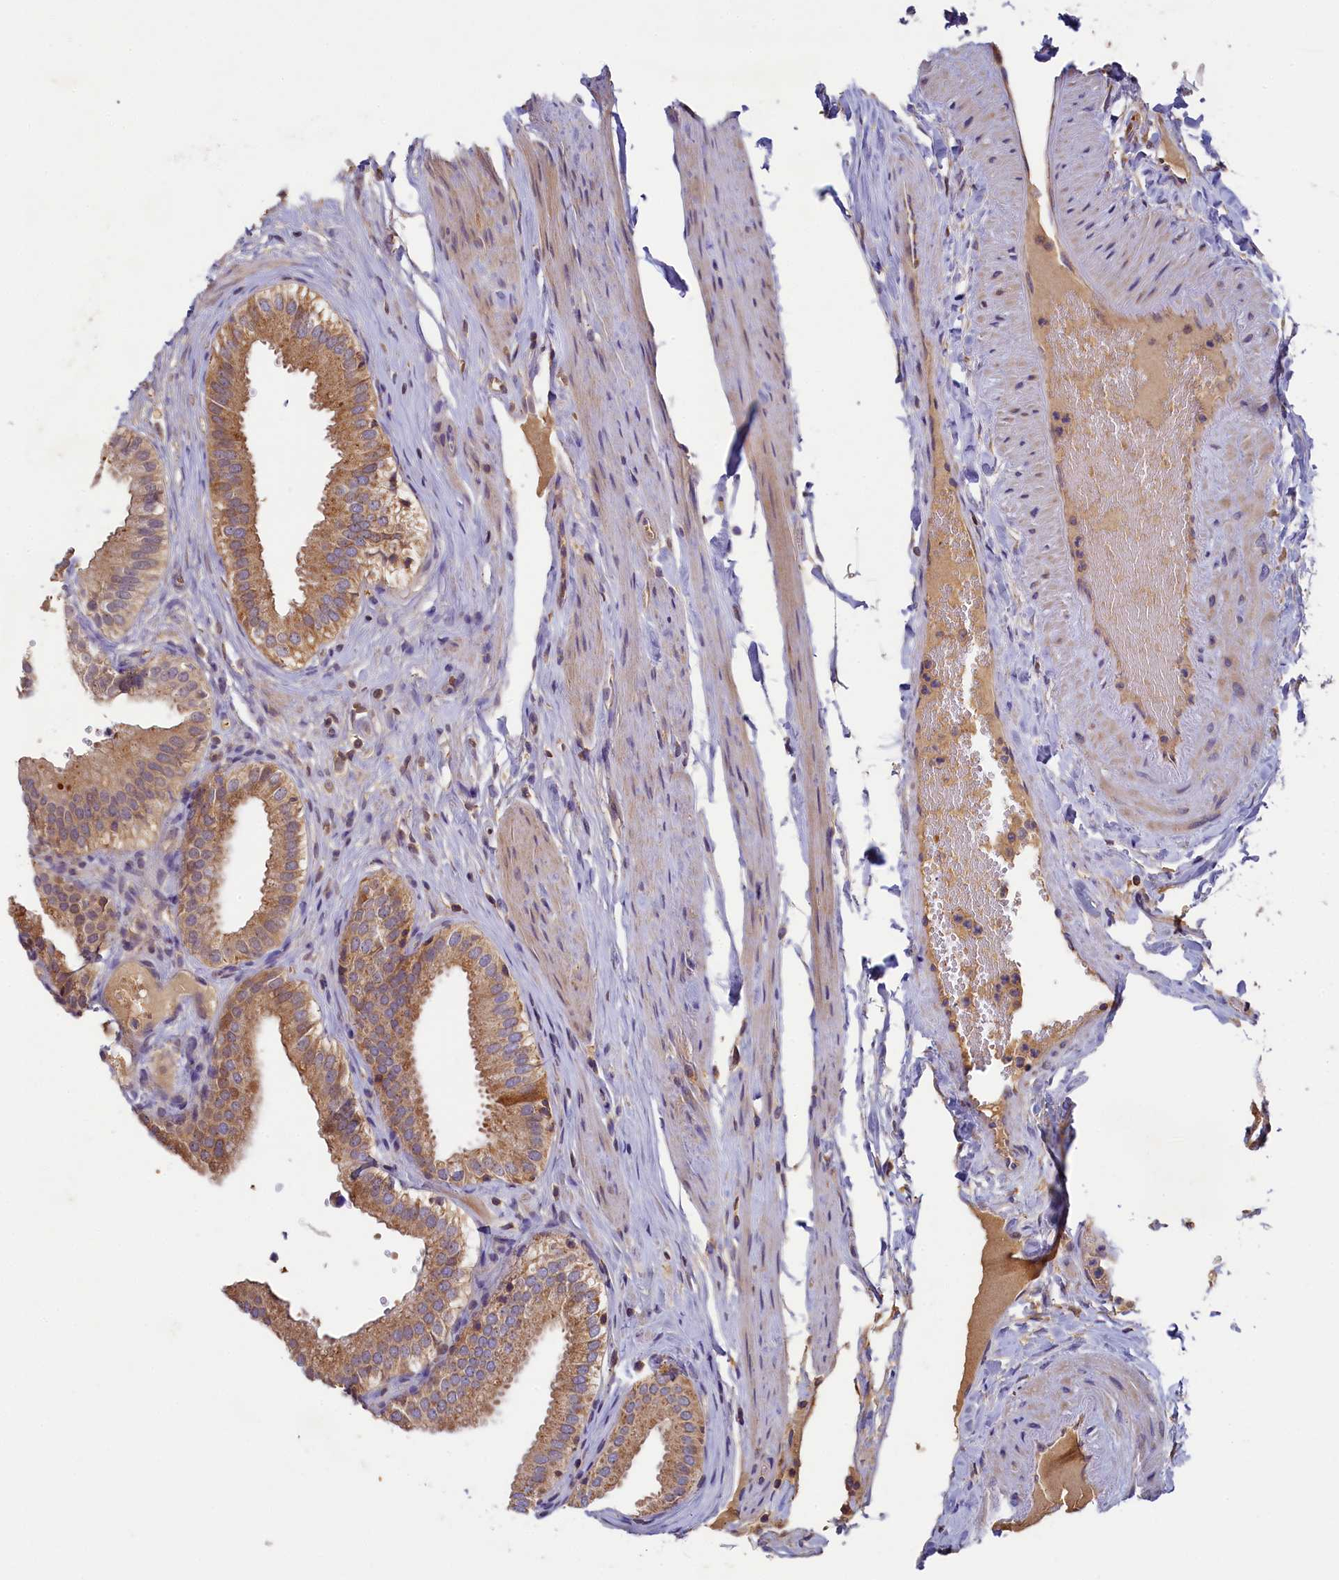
{"staining": {"intensity": "moderate", "quantity": ">75%", "location": "cytoplasmic/membranous"}, "tissue": "gallbladder", "cell_type": "Glandular cells", "image_type": "normal", "snomed": [{"axis": "morphology", "description": "Normal tissue, NOS"}, {"axis": "topography", "description": "Gallbladder"}], "caption": "A micrograph of gallbladder stained for a protein shows moderate cytoplasmic/membranous brown staining in glandular cells.", "gene": "SEC31B", "patient": {"sex": "female", "age": 61}}